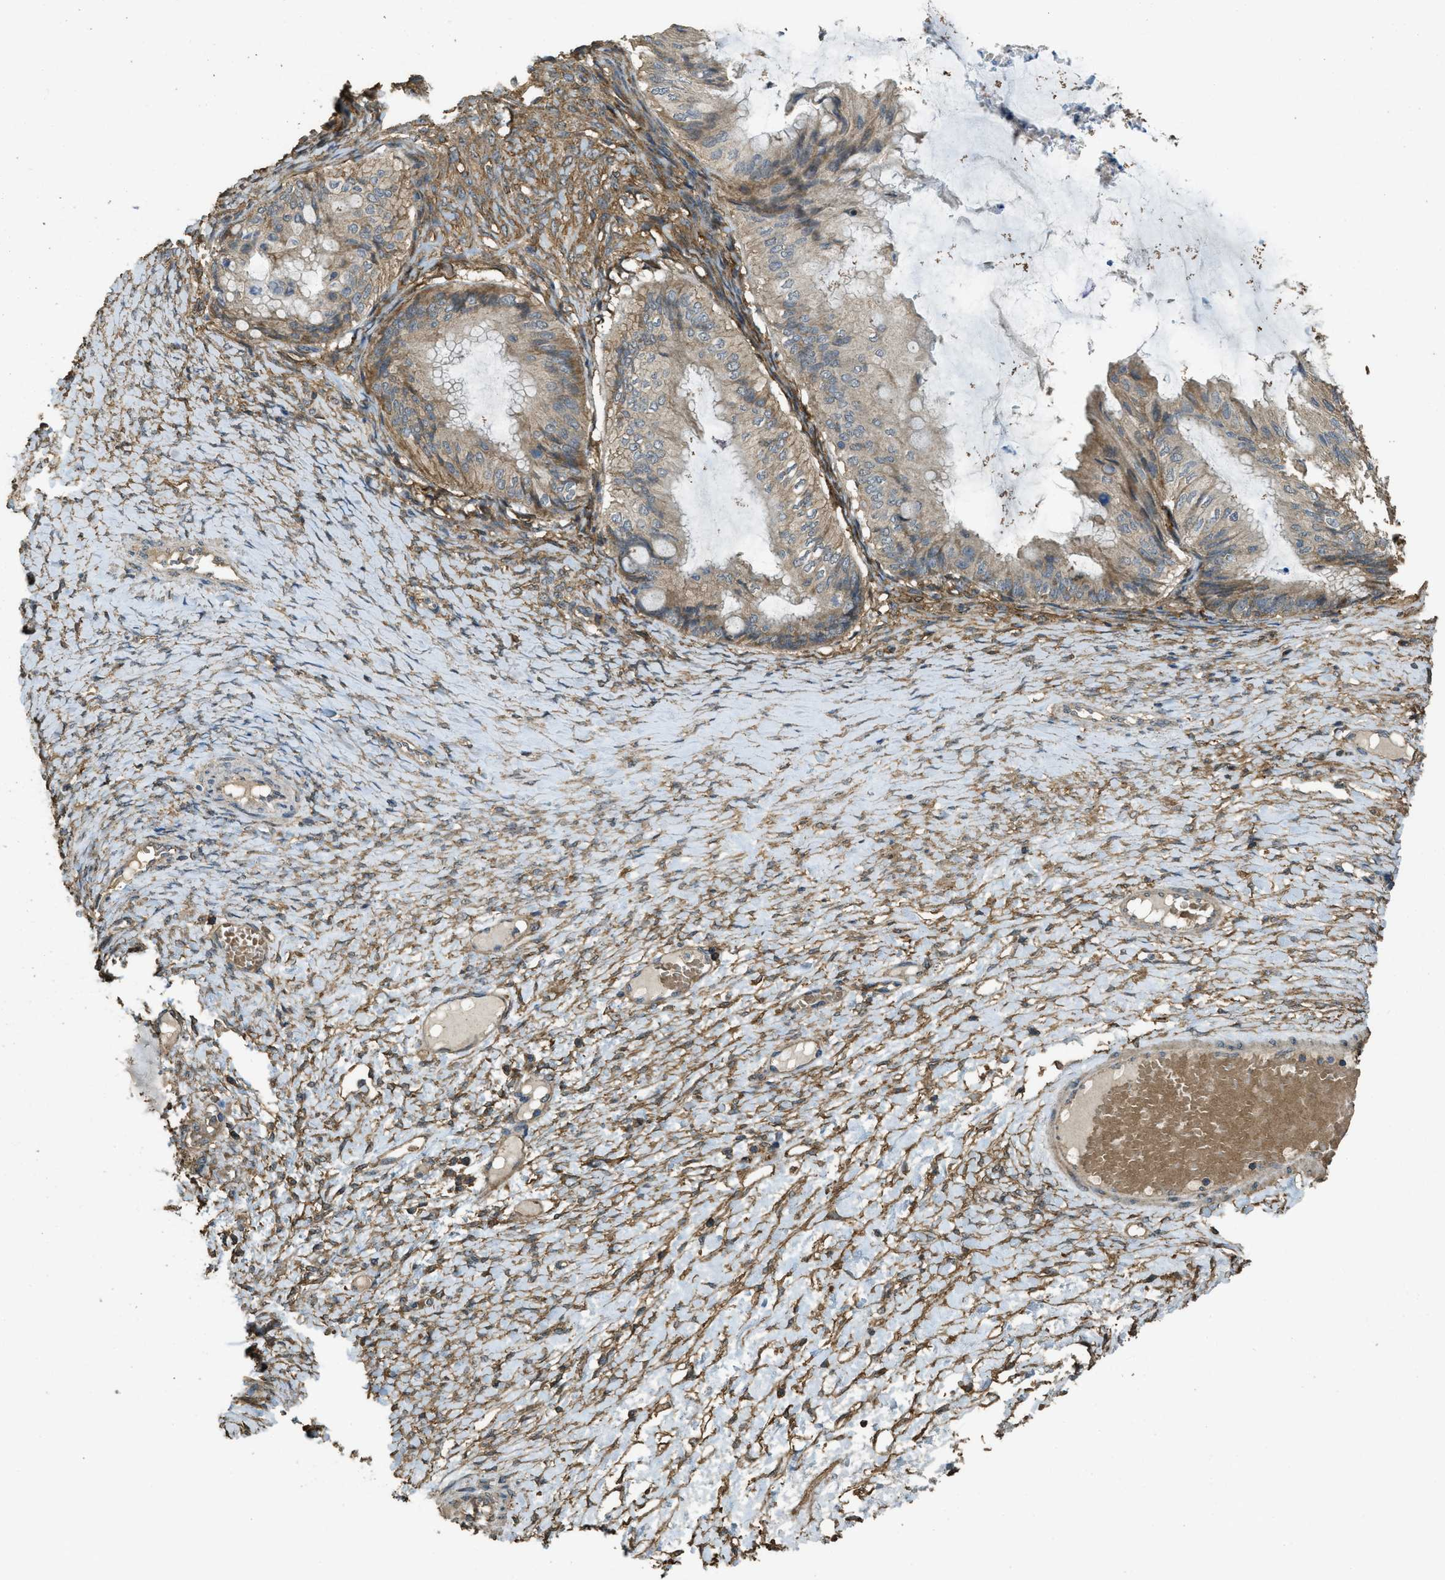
{"staining": {"intensity": "moderate", "quantity": ">75%", "location": "cytoplasmic/membranous"}, "tissue": "ovarian cancer", "cell_type": "Tumor cells", "image_type": "cancer", "snomed": [{"axis": "morphology", "description": "Cystadenocarcinoma, mucinous, NOS"}, {"axis": "topography", "description": "Ovary"}], "caption": "Ovarian cancer stained for a protein shows moderate cytoplasmic/membranous positivity in tumor cells.", "gene": "CD276", "patient": {"sex": "female", "age": 61}}